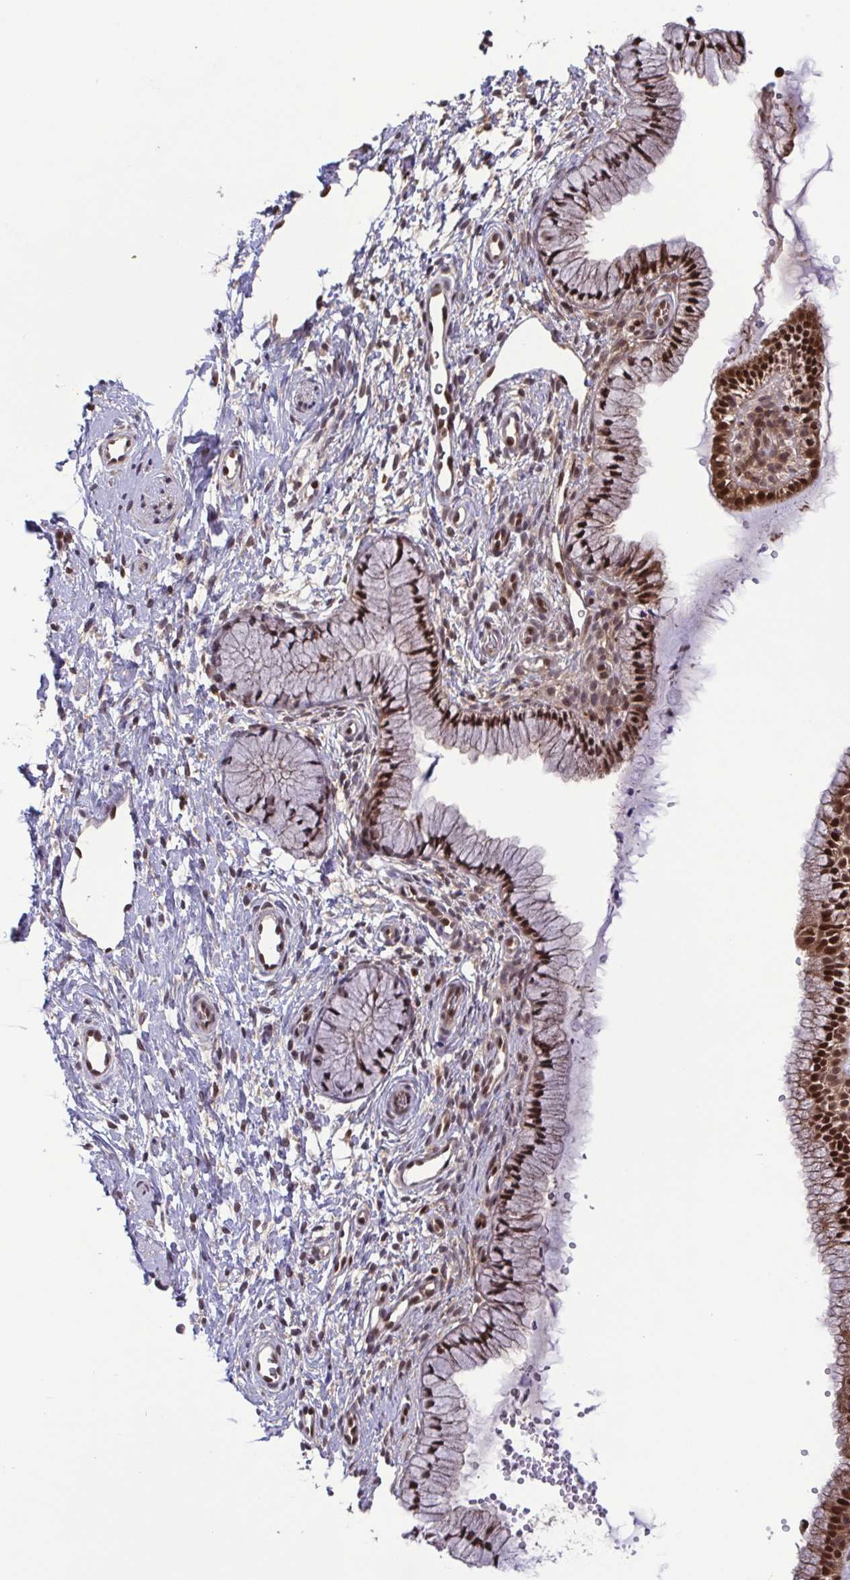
{"staining": {"intensity": "strong", "quantity": ">75%", "location": "nuclear"}, "tissue": "cervix", "cell_type": "Glandular cells", "image_type": "normal", "snomed": [{"axis": "morphology", "description": "Normal tissue, NOS"}, {"axis": "topography", "description": "Cervix"}], "caption": "Protein expression by immunohistochemistry demonstrates strong nuclear positivity in about >75% of glandular cells in normal cervix.", "gene": "CHMP1B", "patient": {"sex": "female", "age": 36}}